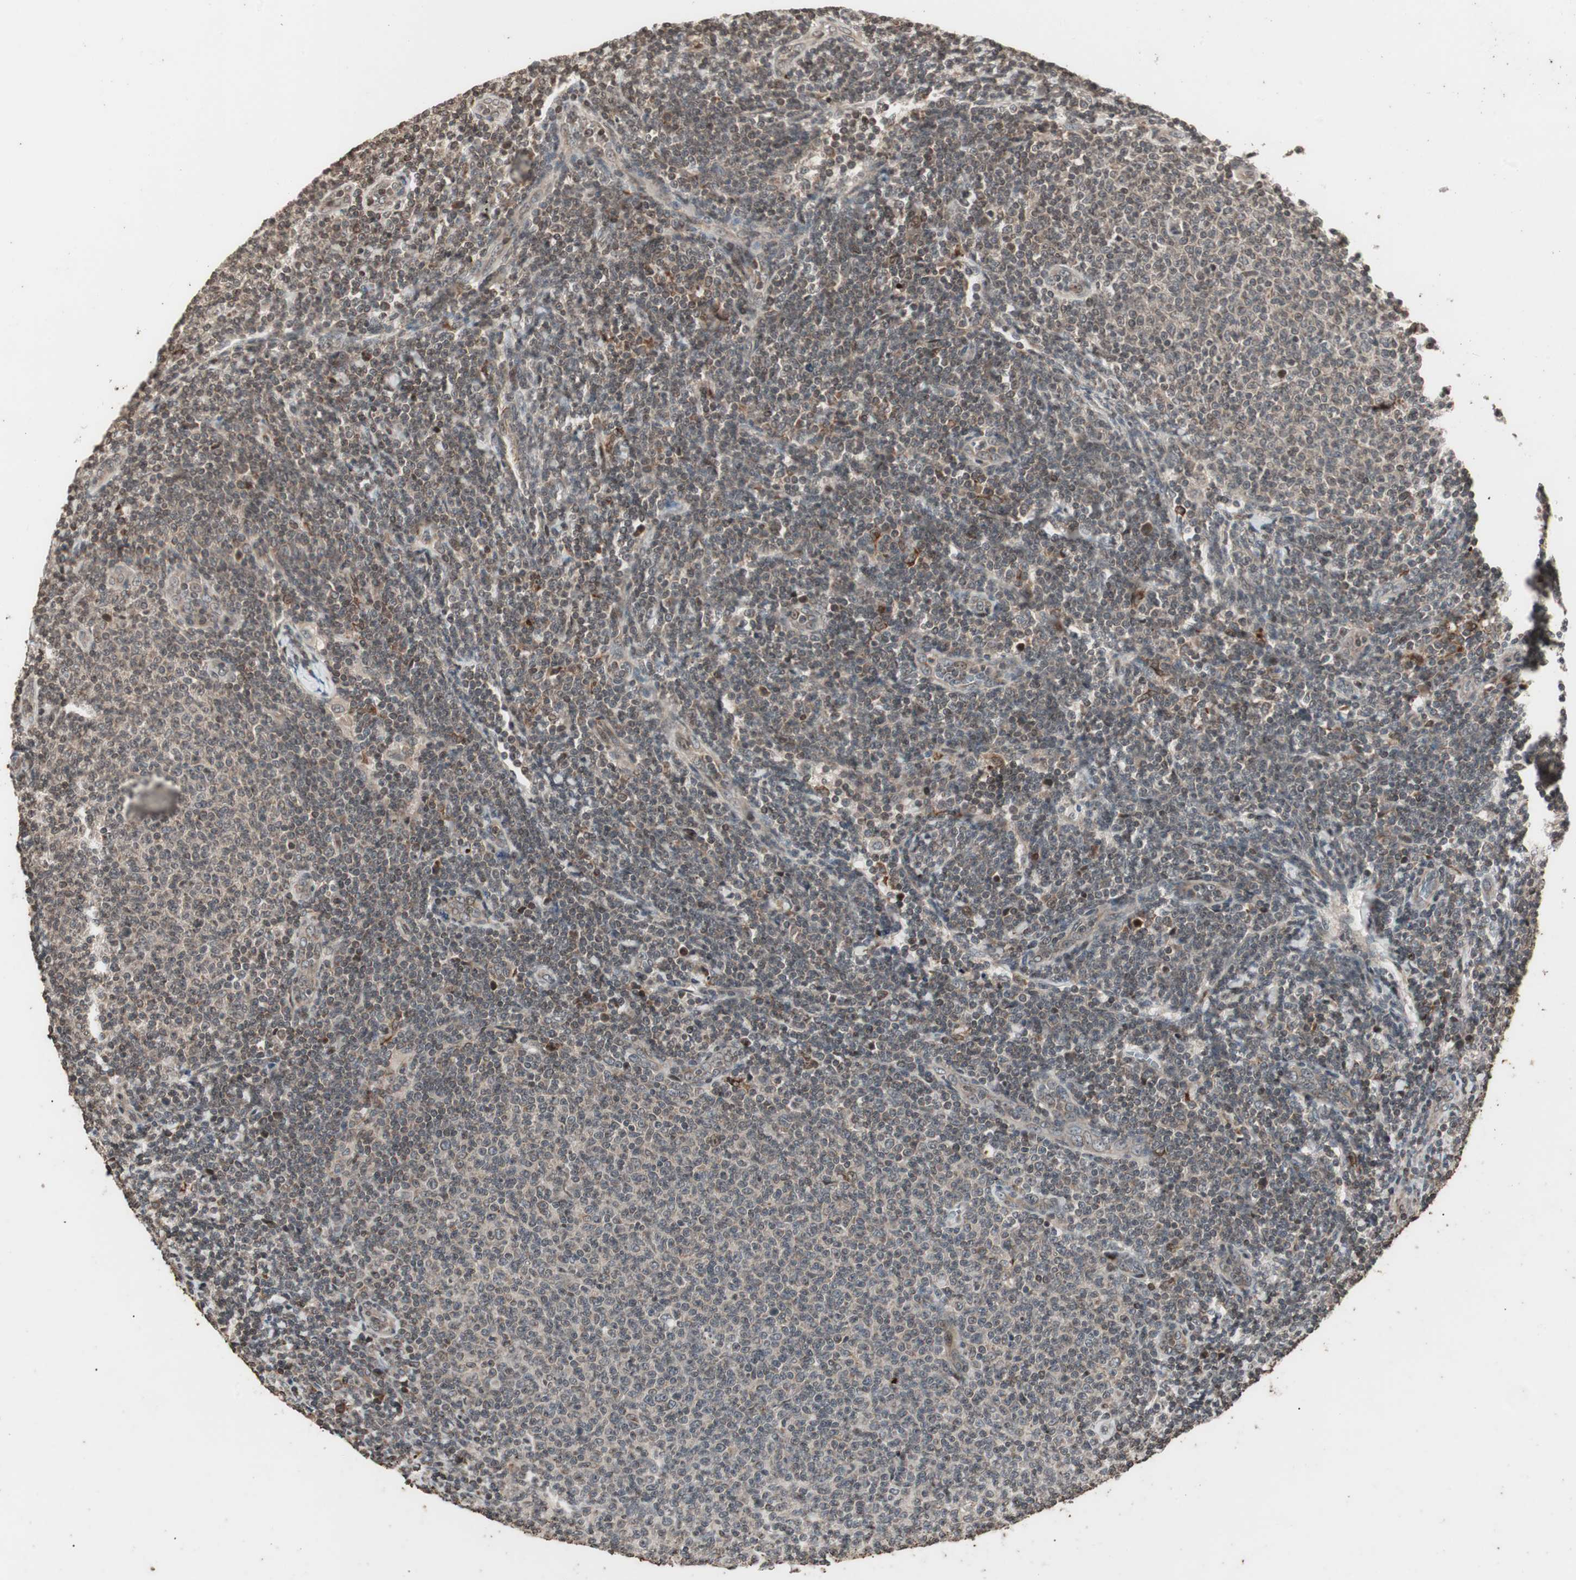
{"staining": {"intensity": "moderate", "quantity": "25%-75%", "location": "cytoplasmic/membranous"}, "tissue": "lymphoma", "cell_type": "Tumor cells", "image_type": "cancer", "snomed": [{"axis": "morphology", "description": "Malignant lymphoma, non-Hodgkin's type, Low grade"}, {"axis": "topography", "description": "Lymph node"}], "caption": "DAB (3,3'-diaminobenzidine) immunohistochemical staining of lymphoma demonstrates moderate cytoplasmic/membranous protein positivity in approximately 25%-75% of tumor cells.", "gene": "ZFC3H1", "patient": {"sex": "male", "age": 66}}